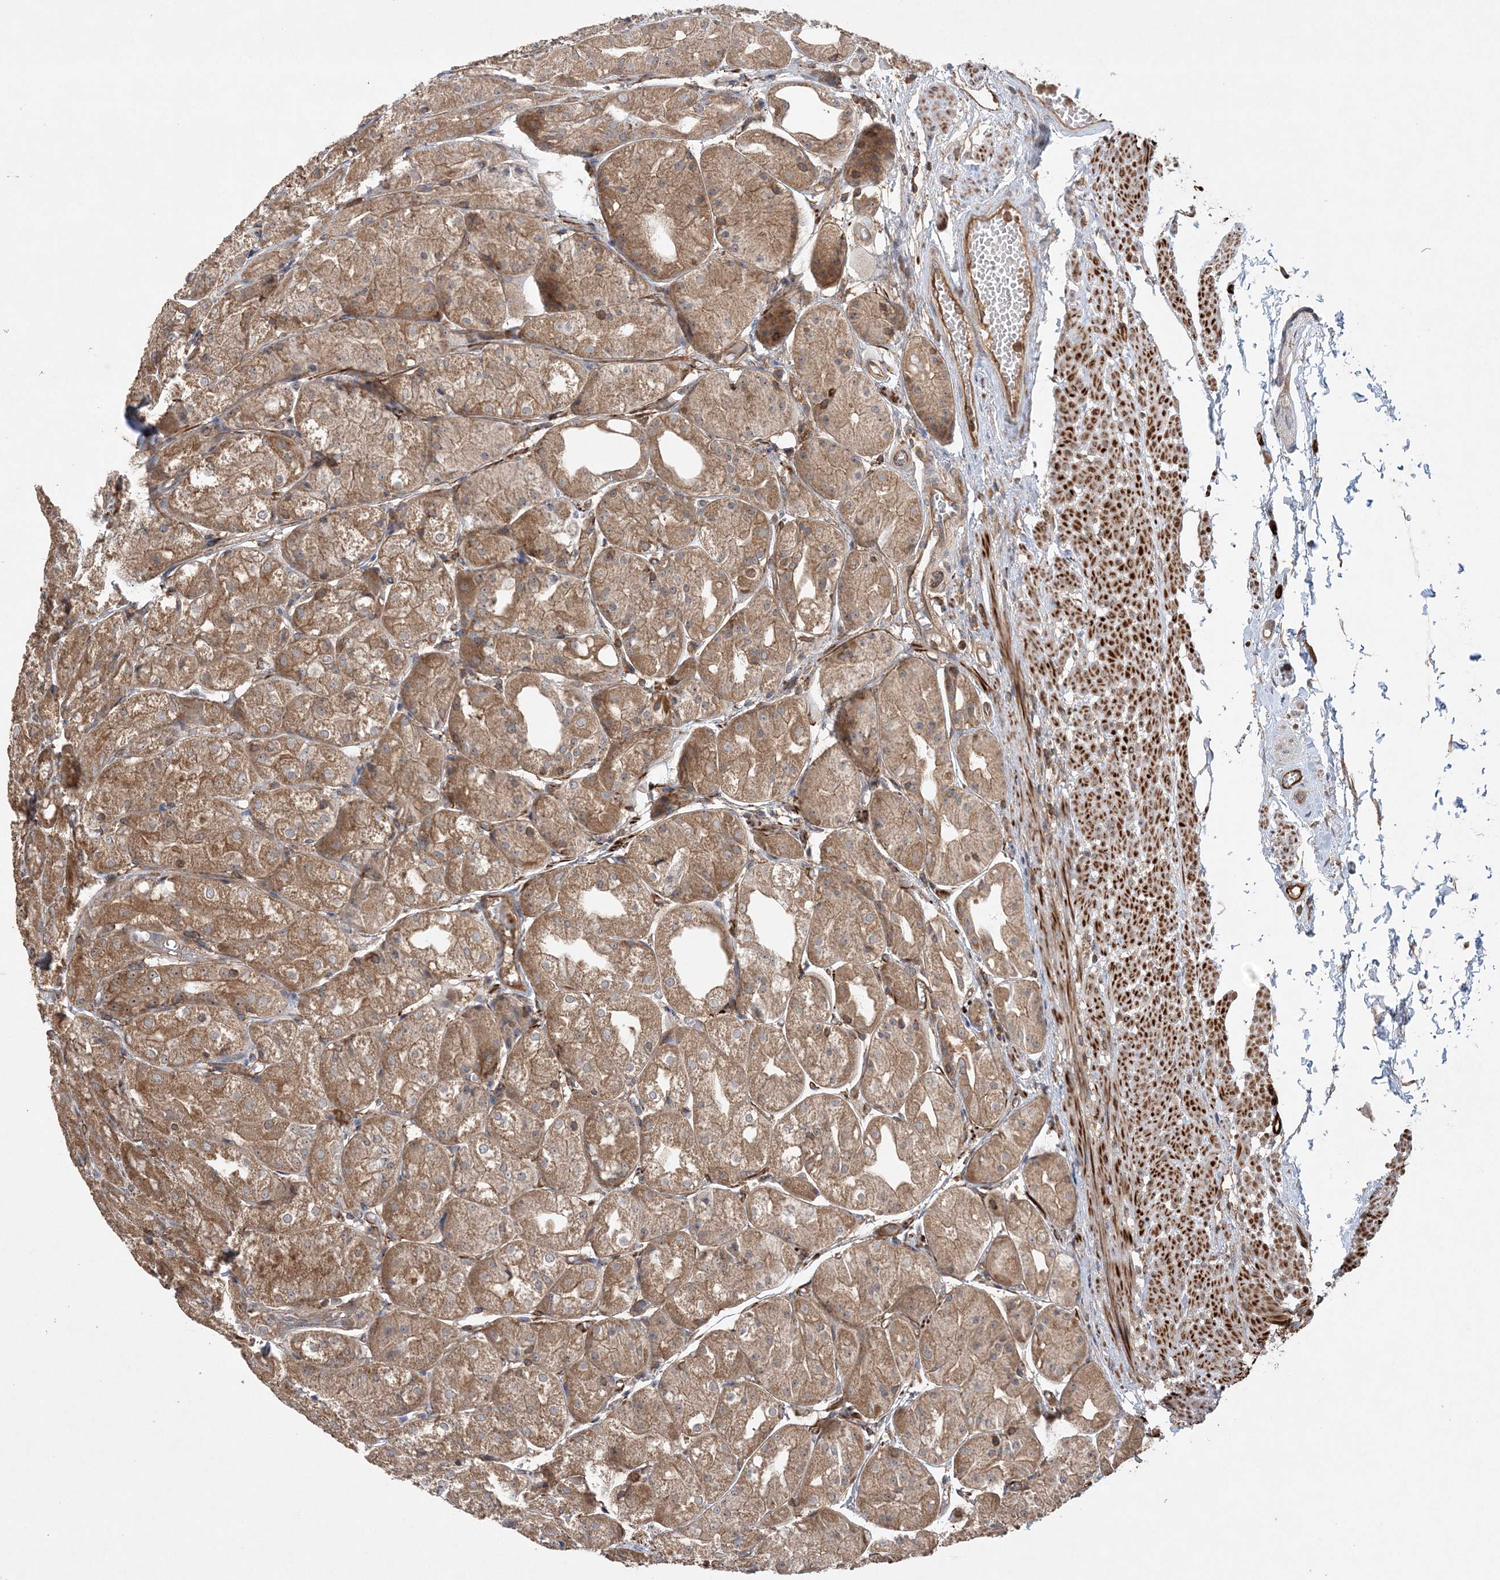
{"staining": {"intensity": "moderate", "quantity": ">75%", "location": "cytoplasmic/membranous"}, "tissue": "stomach", "cell_type": "Glandular cells", "image_type": "normal", "snomed": [{"axis": "morphology", "description": "Normal tissue, NOS"}, {"axis": "topography", "description": "Stomach, upper"}], "caption": "Brown immunohistochemical staining in normal stomach shows moderate cytoplasmic/membranous positivity in about >75% of glandular cells.", "gene": "ACAP2", "patient": {"sex": "male", "age": 72}}